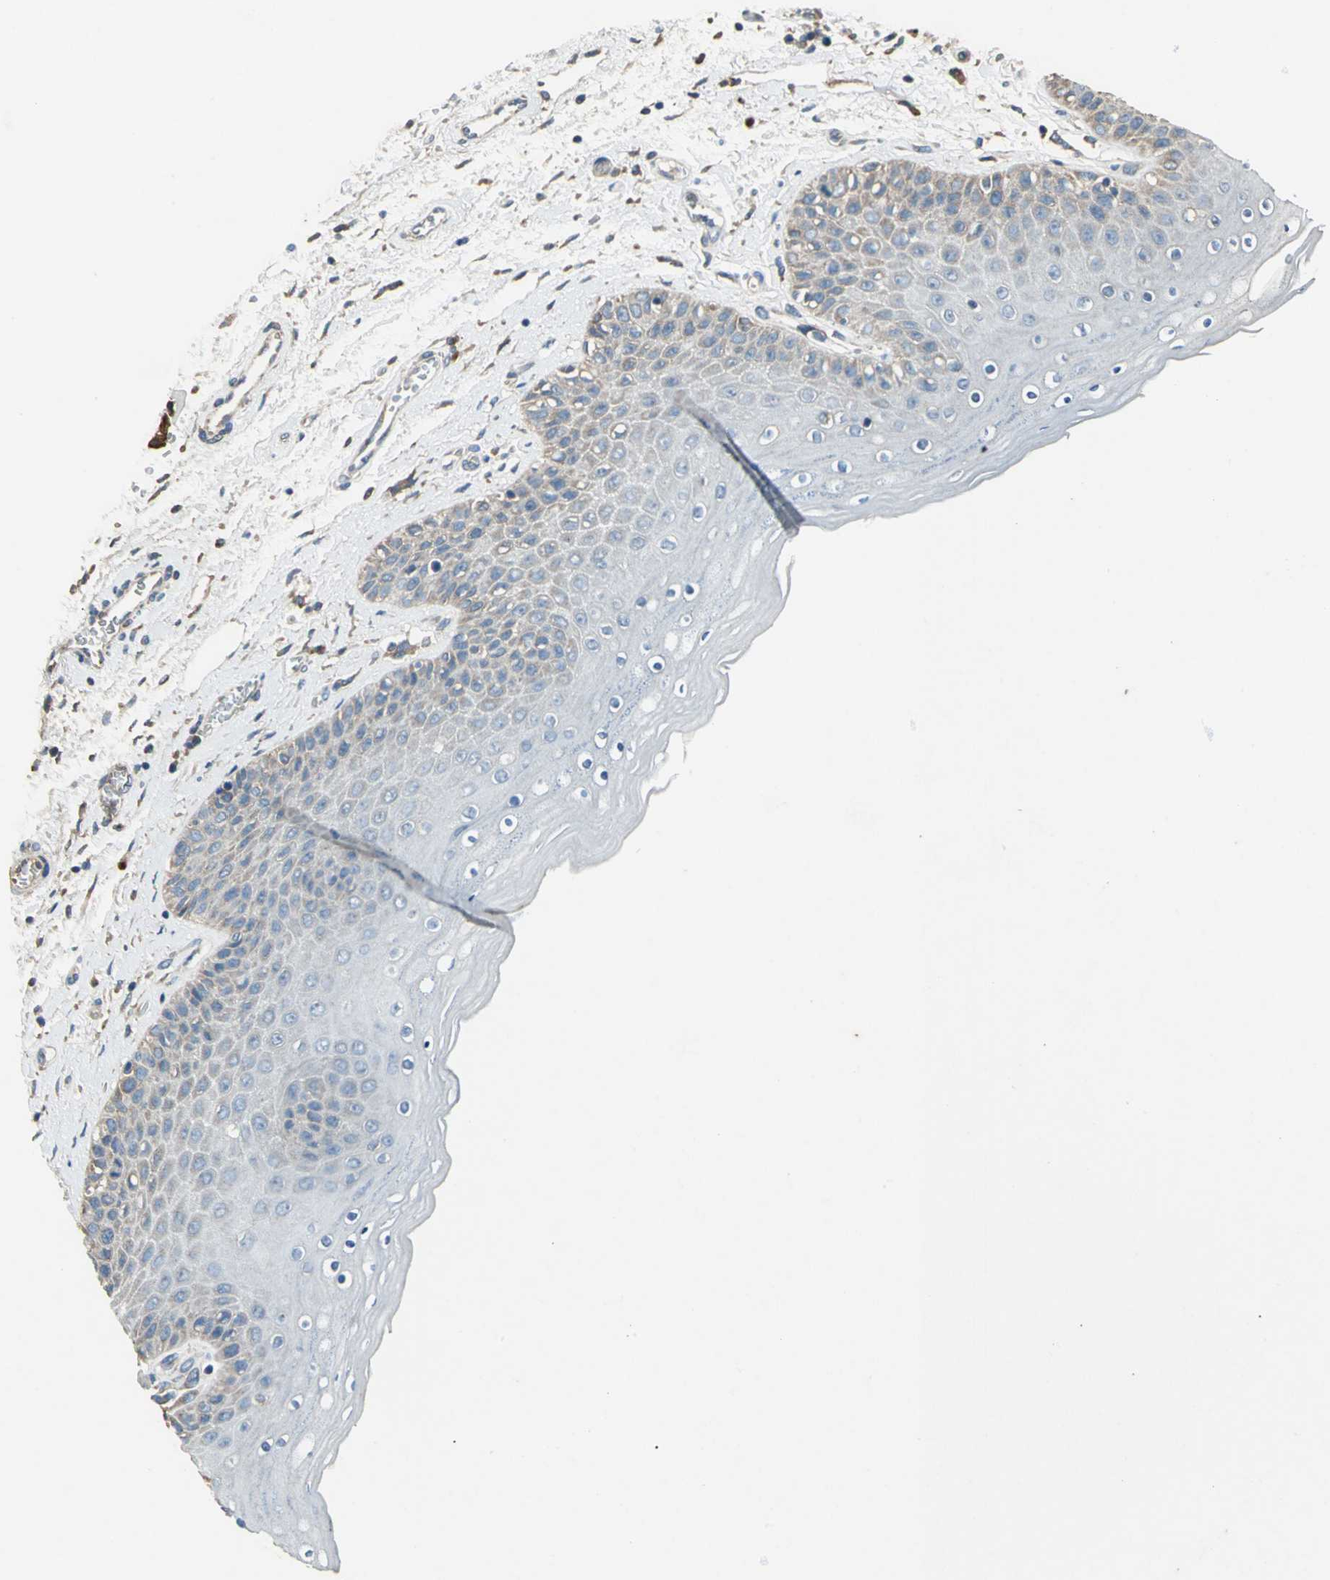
{"staining": {"intensity": "weak", "quantity": "<25%", "location": "cytoplasmic/membranous"}, "tissue": "skin", "cell_type": "Epidermal cells", "image_type": "normal", "snomed": [{"axis": "morphology", "description": "Normal tissue, NOS"}, {"axis": "topography", "description": "Anal"}], "caption": "Epidermal cells show no significant protein staining in benign skin. (IHC, brightfield microscopy, high magnification).", "gene": "HEPH", "patient": {"sex": "female", "age": 46}}